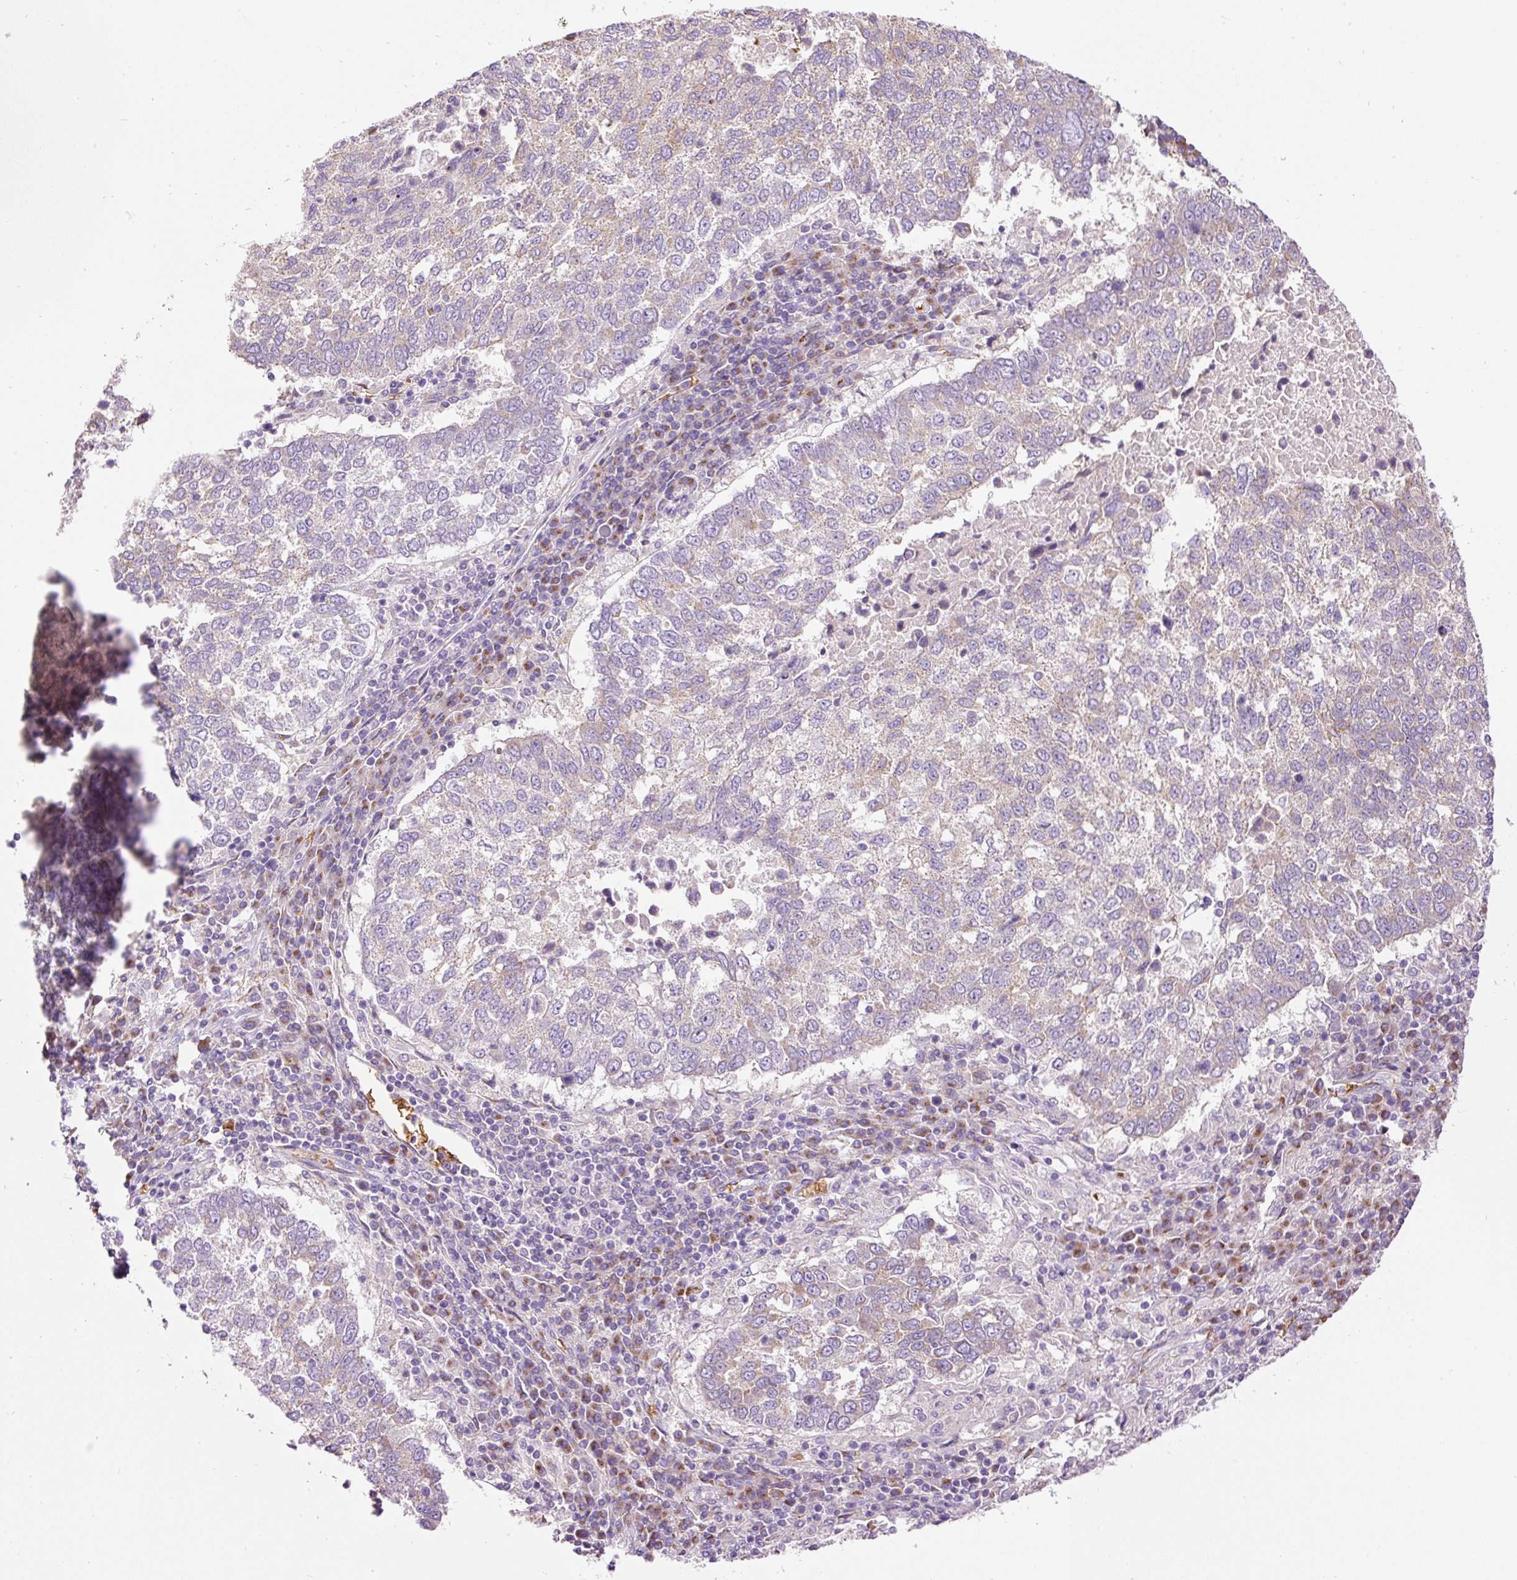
{"staining": {"intensity": "weak", "quantity": "<25%", "location": "cytoplasmic/membranous"}, "tissue": "lung cancer", "cell_type": "Tumor cells", "image_type": "cancer", "snomed": [{"axis": "morphology", "description": "Squamous cell carcinoma, NOS"}, {"axis": "topography", "description": "Lung"}], "caption": "Immunohistochemistry (IHC) micrograph of neoplastic tissue: lung cancer stained with DAB displays no significant protein positivity in tumor cells.", "gene": "PRRC2A", "patient": {"sex": "male", "age": 73}}